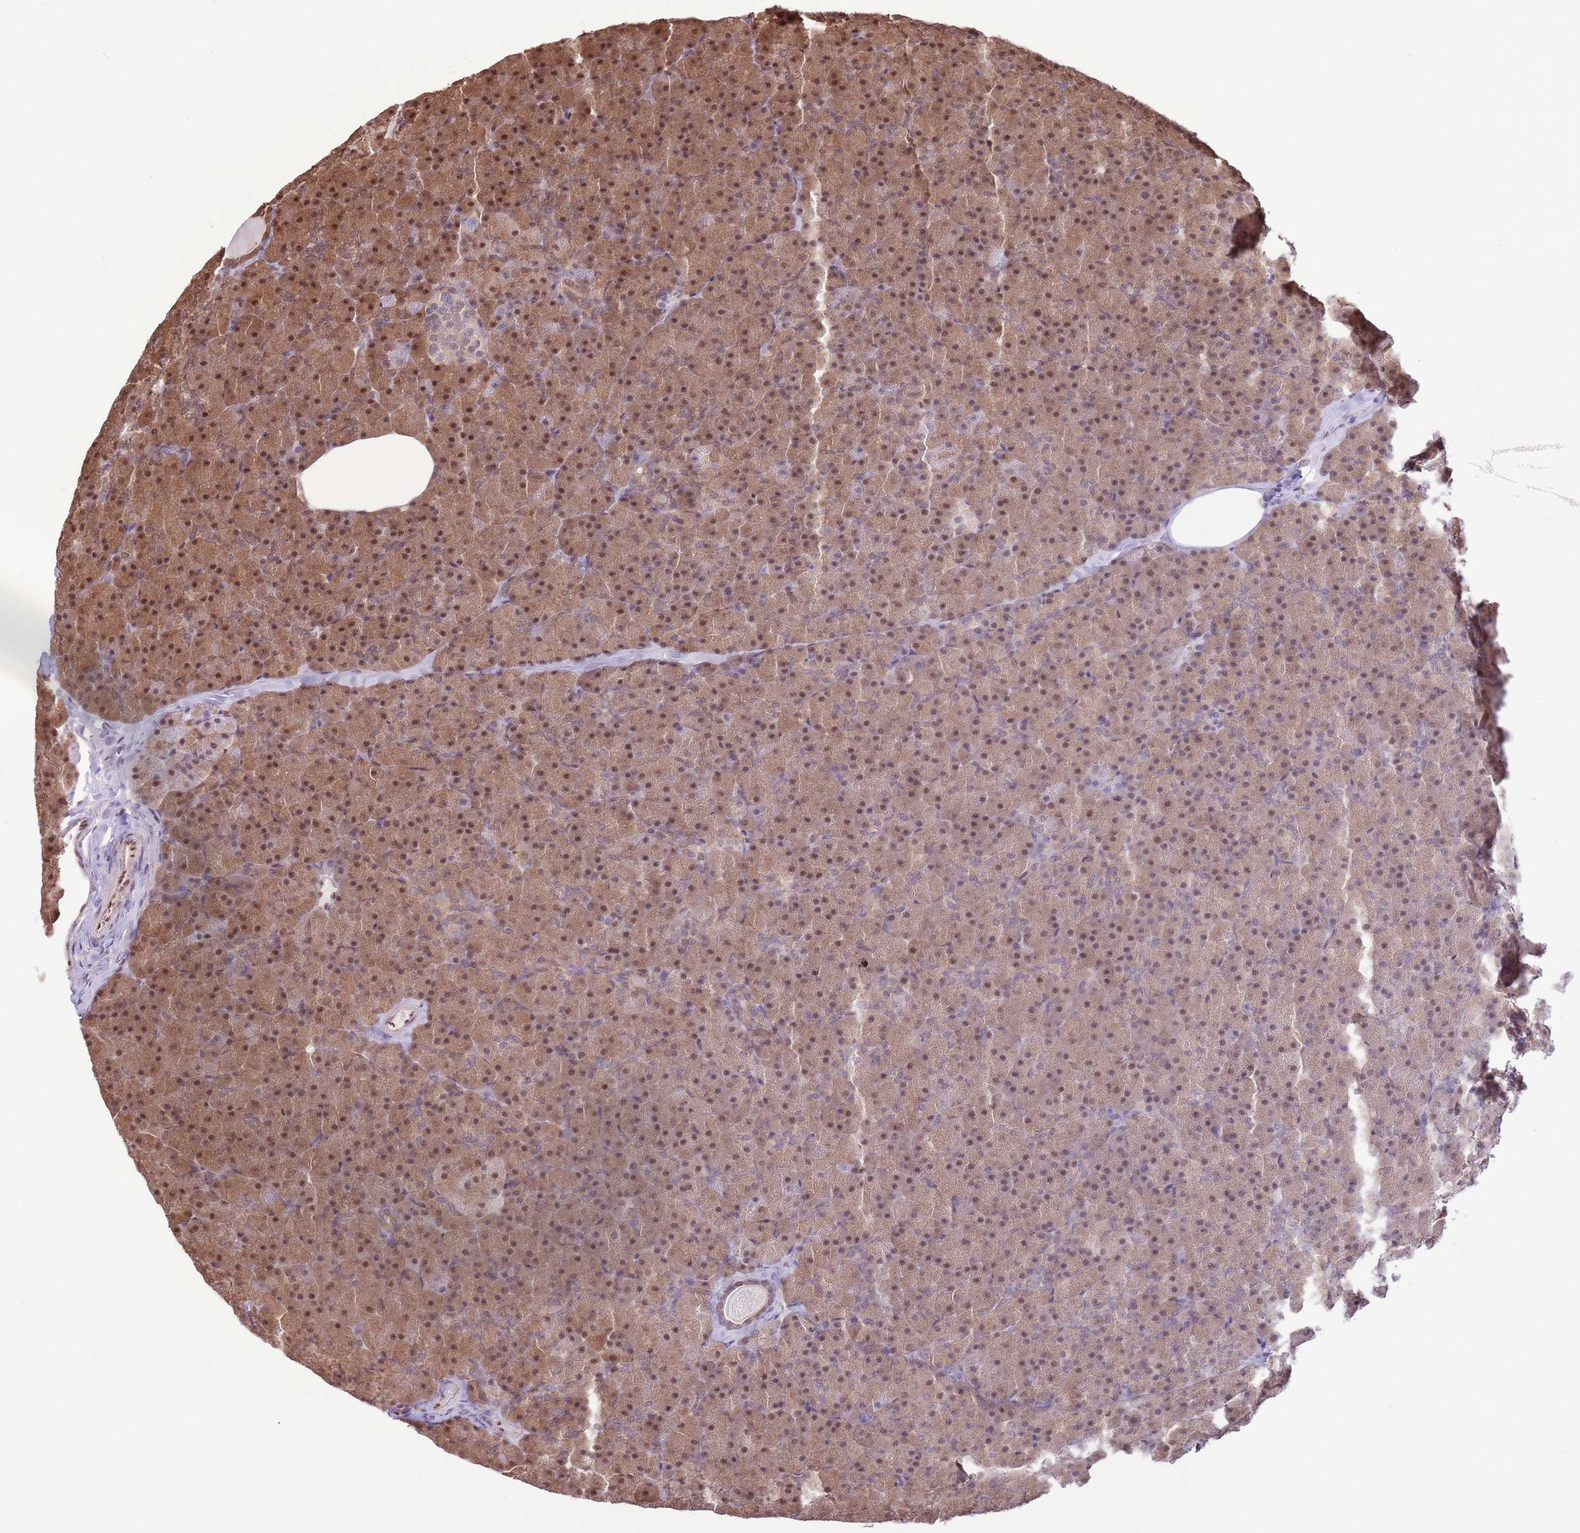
{"staining": {"intensity": "moderate", "quantity": ">75%", "location": "cytoplasmic/membranous,nuclear"}, "tissue": "pancreas", "cell_type": "Exocrine glandular cells", "image_type": "normal", "snomed": [{"axis": "morphology", "description": "Normal tissue, NOS"}, {"axis": "topography", "description": "Pancreas"}], "caption": "High-magnification brightfield microscopy of benign pancreas stained with DAB (3,3'-diaminobenzidine) (brown) and counterstained with hematoxylin (blue). exocrine glandular cells exhibit moderate cytoplasmic/membranous,nuclear expression is seen in about>75% of cells.", "gene": "NSFL1C", "patient": {"sex": "male", "age": 36}}